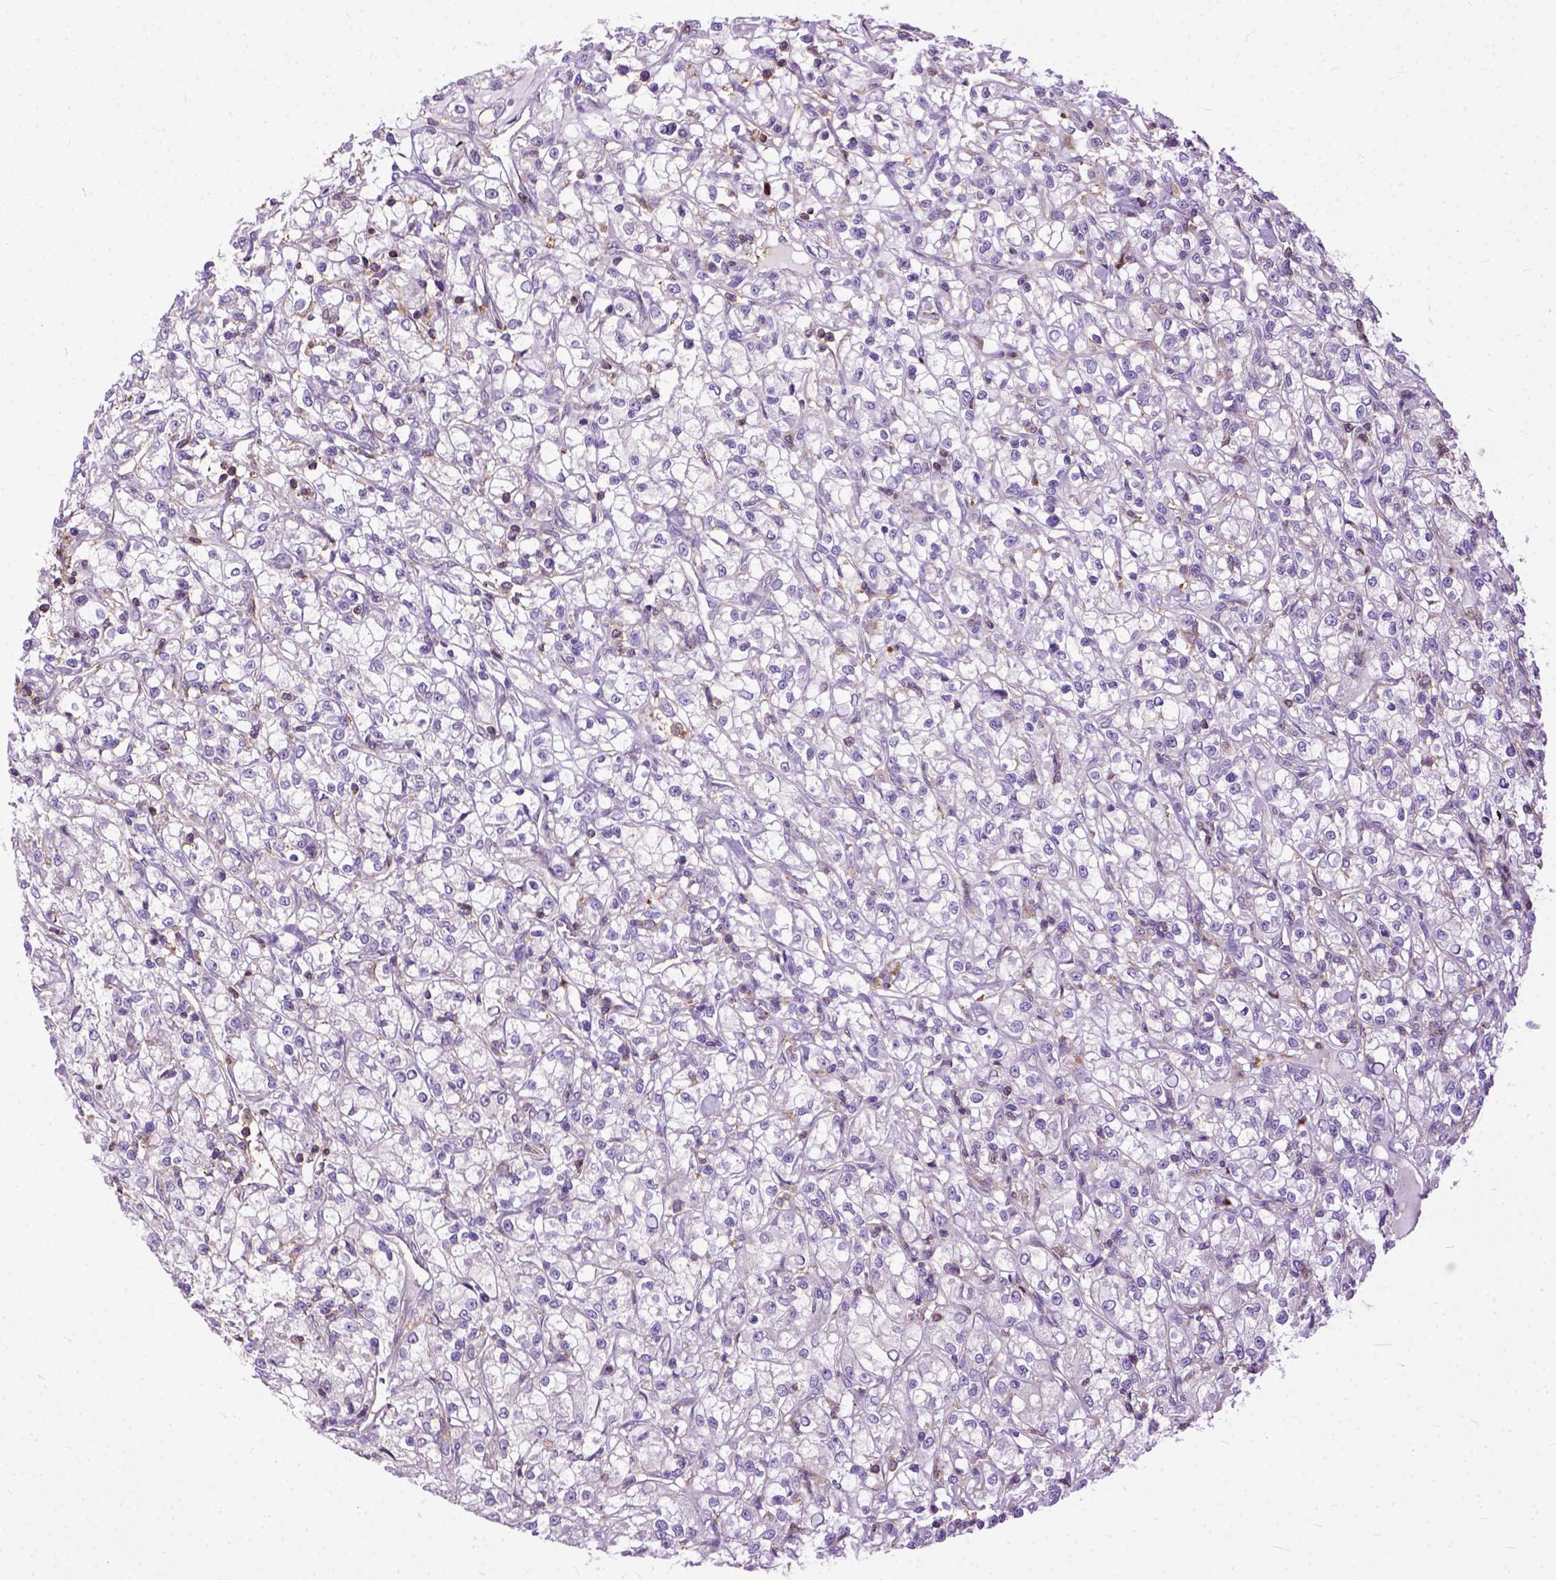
{"staining": {"intensity": "negative", "quantity": "none", "location": "none"}, "tissue": "renal cancer", "cell_type": "Tumor cells", "image_type": "cancer", "snomed": [{"axis": "morphology", "description": "Adenocarcinoma, NOS"}, {"axis": "topography", "description": "Kidney"}], "caption": "Protein analysis of renal cancer (adenocarcinoma) exhibits no significant staining in tumor cells.", "gene": "NAMPT", "patient": {"sex": "female", "age": 59}}